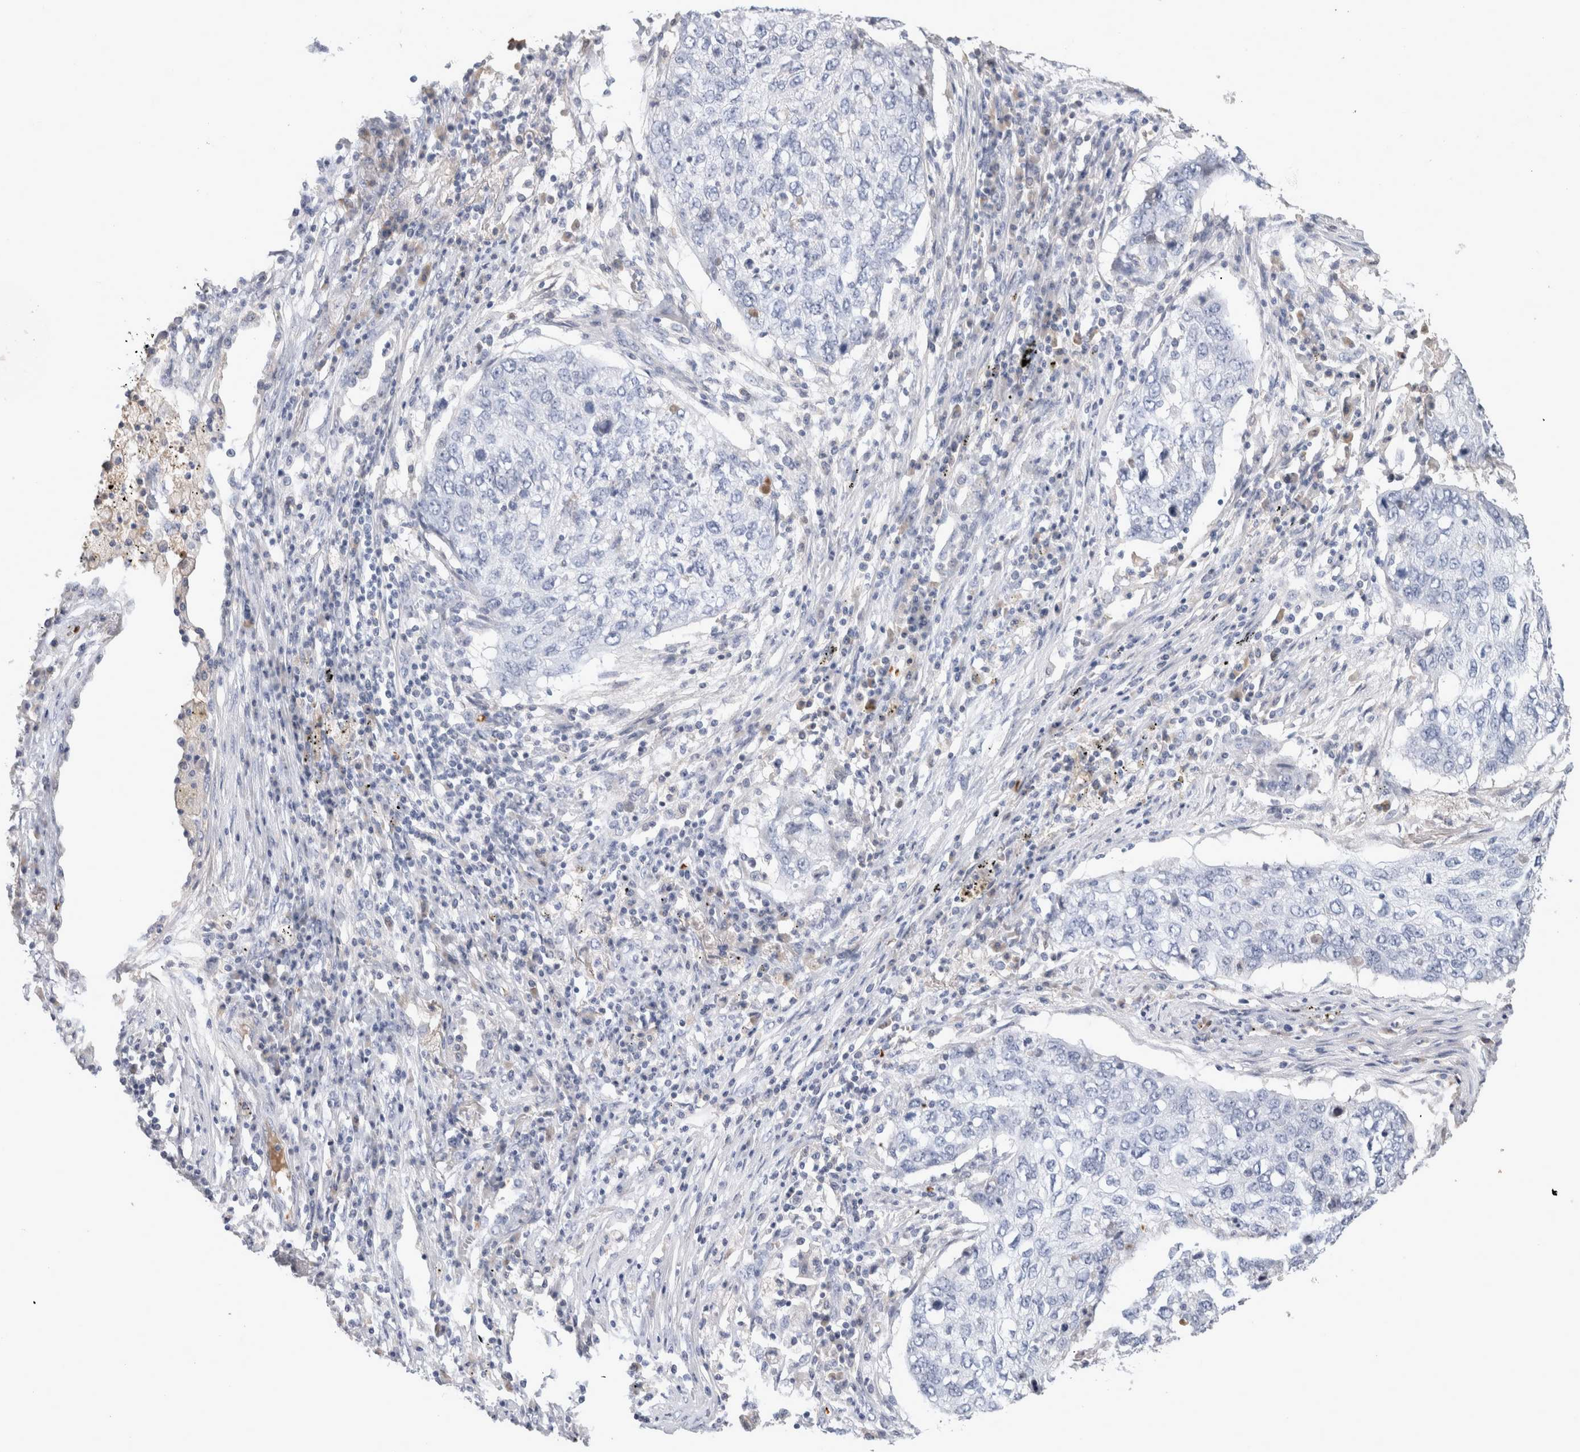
{"staining": {"intensity": "negative", "quantity": "none", "location": "none"}, "tissue": "lung cancer", "cell_type": "Tumor cells", "image_type": "cancer", "snomed": [{"axis": "morphology", "description": "Squamous cell carcinoma, NOS"}, {"axis": "topography", "description": "Lung"}], "caption": "The micrograph shows no significant positivity in tumor cells of lung cancer (squamous cell carcinoma).", "gene": "CA1", "patient": {"sex": "female", "age": 63}}